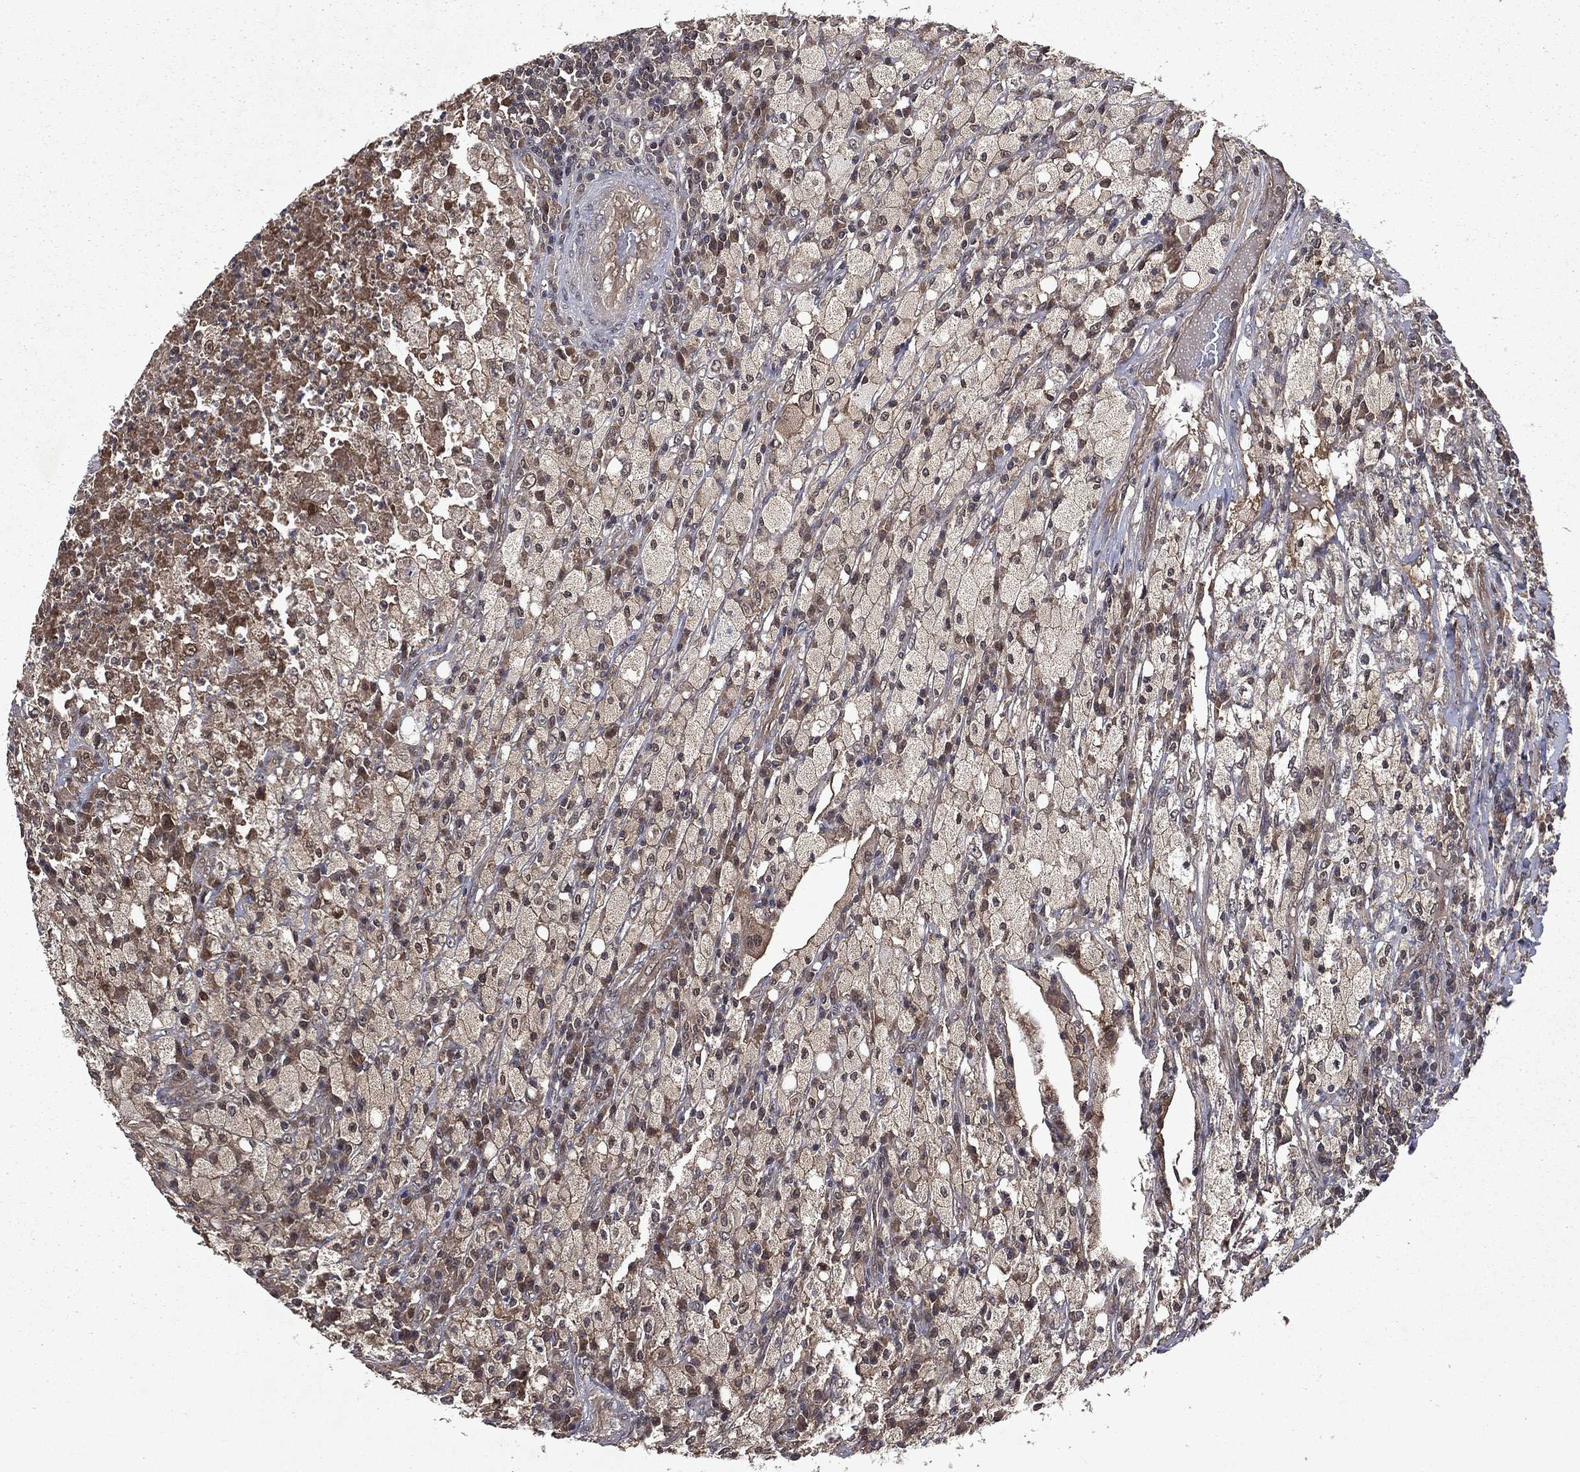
{"staining": {"intensity": "negative", "quantity": "none", "location": "none"}, "tissue": "testis cancer", "cell_type": "Tumor cells", "image_type": "cancer", "snomed": [{"axis": "morphology", "description": "Necrosis, NOS"}, {"axis": "morphology", "description": "Carcinoma, Embryonal, NOS"}, {"axis": "topography", "description": "Testis"}], "caption": "Protein analysis of embryonal carcinoma (testis) demonstrates no significant staining in tumor cells. The staining was performed using DAB (3,3'-diaminobenzidine) to visualize the protein expression in brown, while the nuclei were stained in blue with hematoxylin (Magnification: 20x).", "gene": "FGD1", "patient": {"sex": "male", "age": 19}}